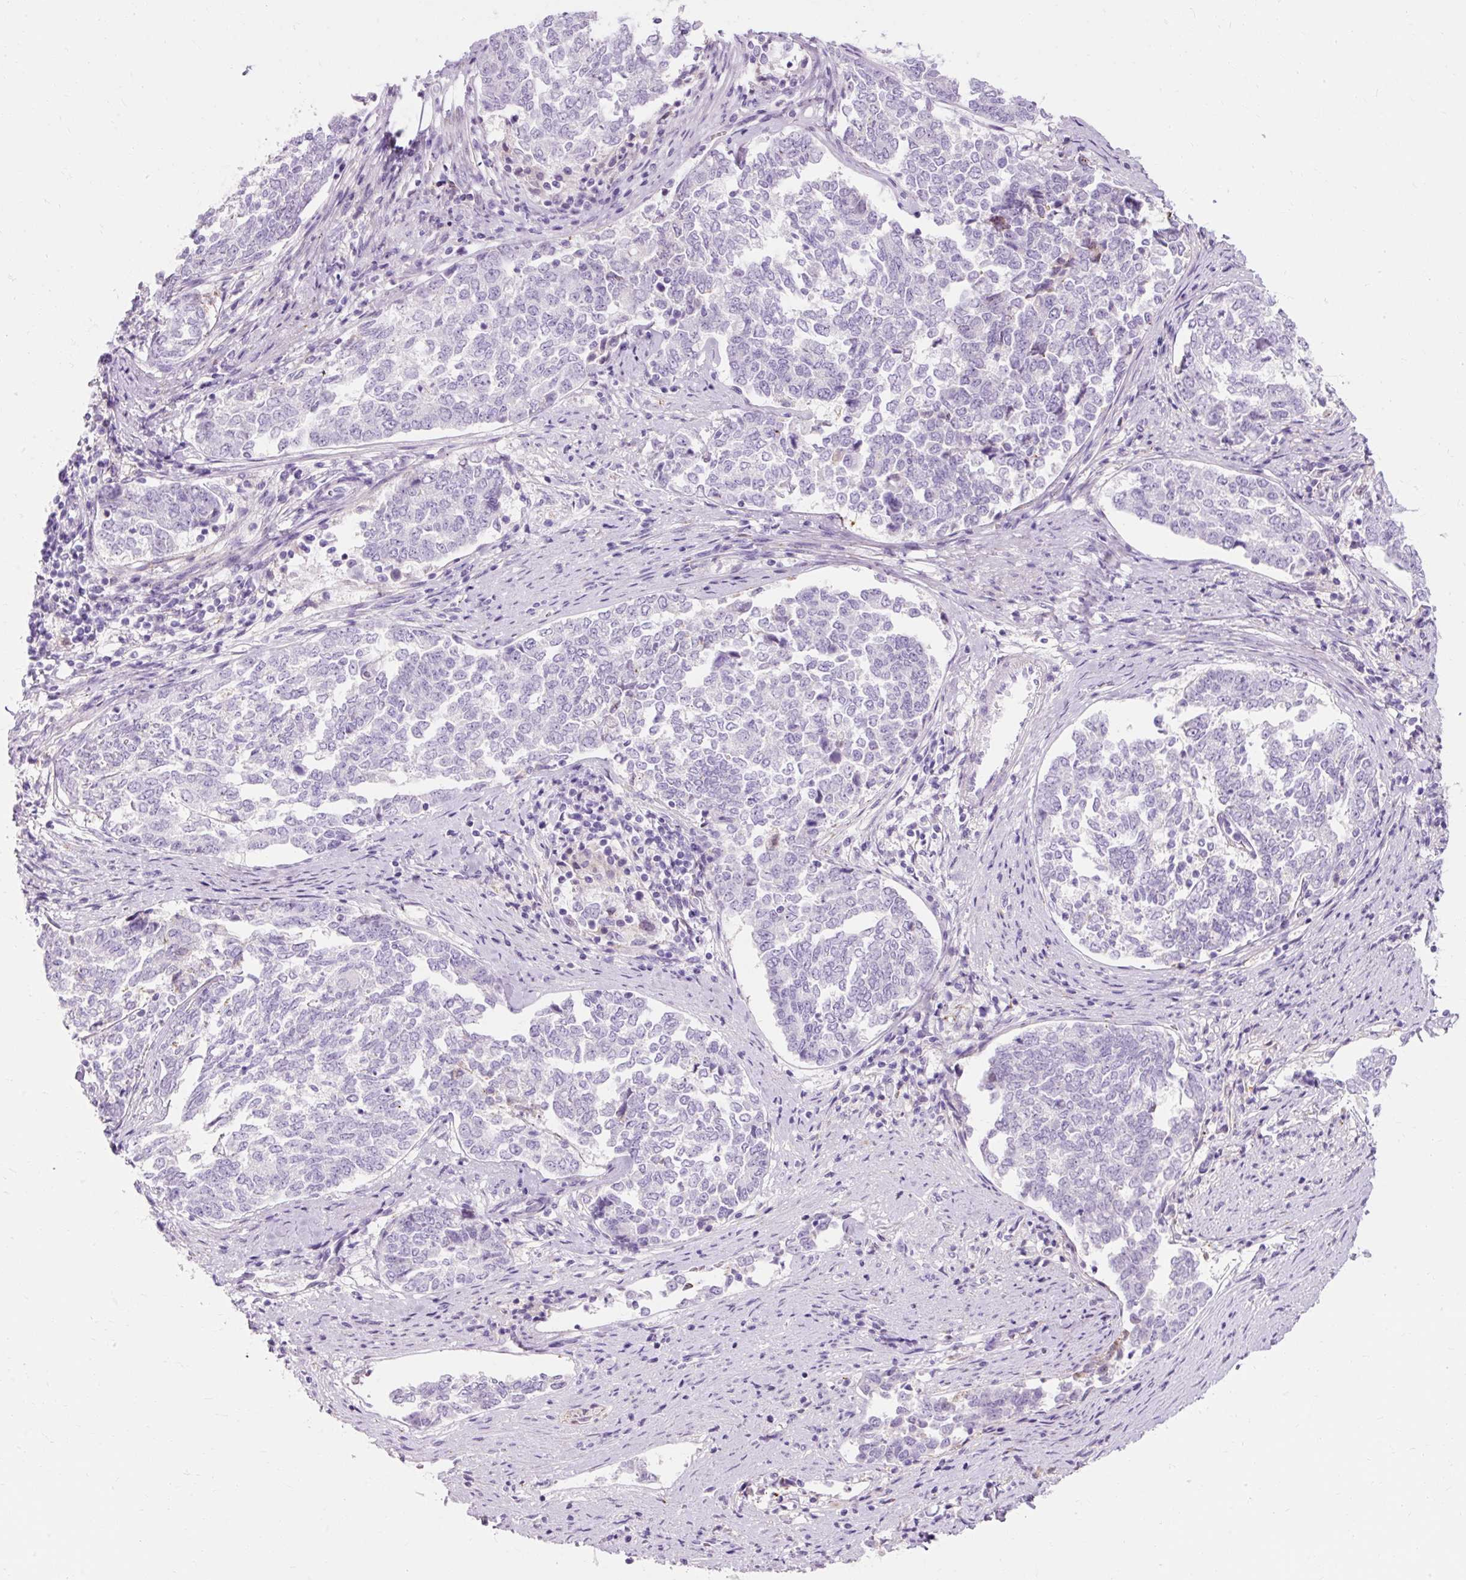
{"staining": {"intensity": "negative", "quantity": "none", "location": "none"}, "tissue": "endometrial cancer", "cell_type": "Tumor cells", "image_type": "cancer", "snomed": [{"axis": "morphology", "description": "Adenocarcinoma, NOS"}, {"axis": "topography", "description": "Endometrium"}], "caption": "High magnification brightfield microscopy of endometrial adenocarcinoma stained with DAB (3,3'-diaminobenzidine) (brown) and counterstained with hematoxylin (blue): tumor cells show no significant positivity.", "gene": "CLDN25", "patient": {"sex": "female", "age": 80}}